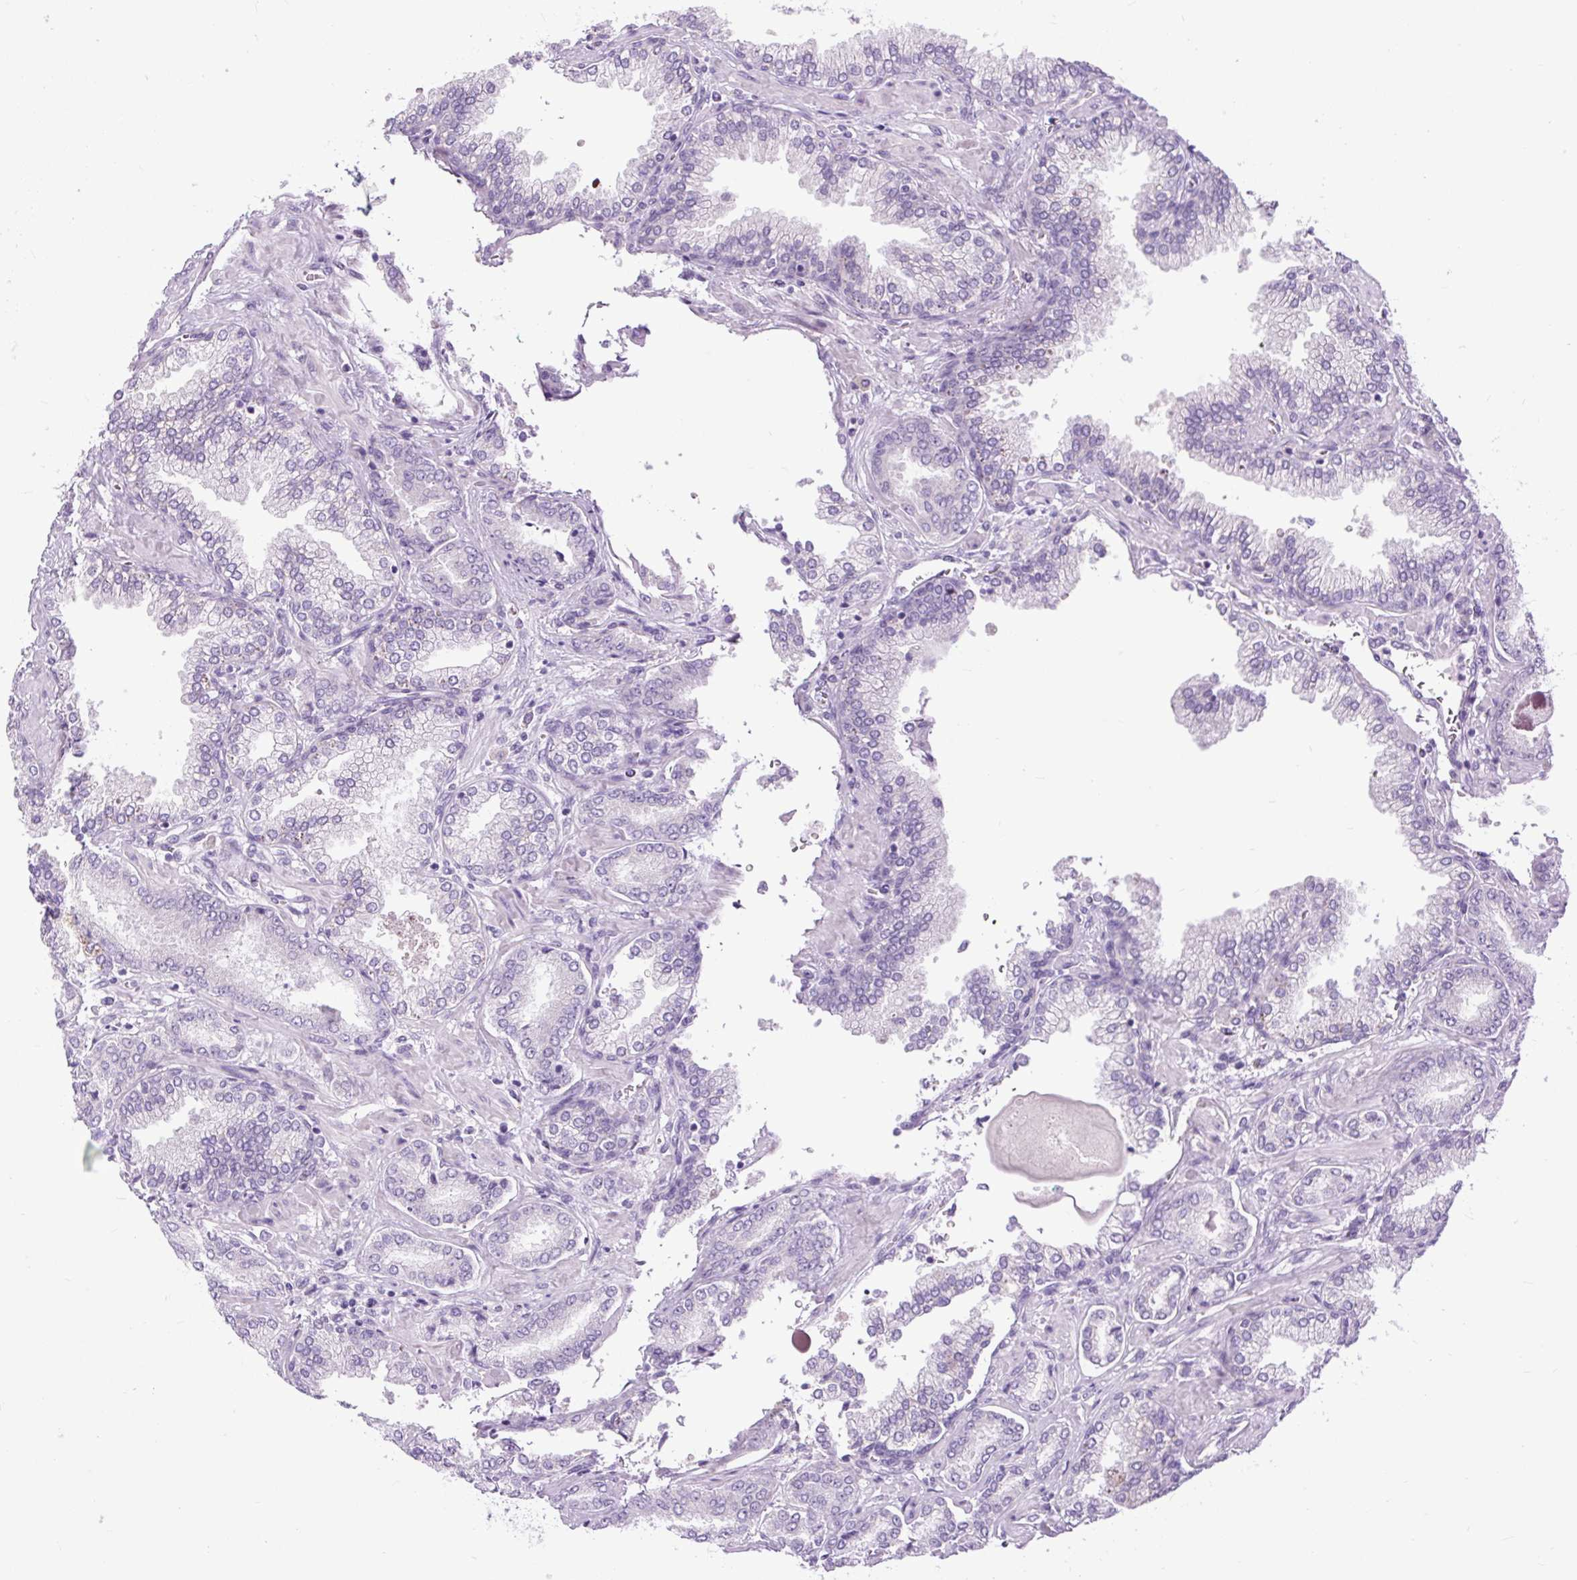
{"staining": {"intensity": "negative", "quantity": "none", "location": "none"}, "tissue": "prostate cancer", "cell_type": "Tumor cells", "image_type": "cancer", "snomed": [{"axis": "morphology", "description": "Adenocarcinoma, High grade"}, {"axis": "topography", "description": "Prostate"}], "caption": "This histopathology image is of prostate high-grade adenocarcinoma stained with immunohistochemistry to label a protein in brown with the nuclei are counter-stained blue. There is no staining in tumor cells.", "gene": "FABP7", "patient": {"sex": "male", "age": 72}}